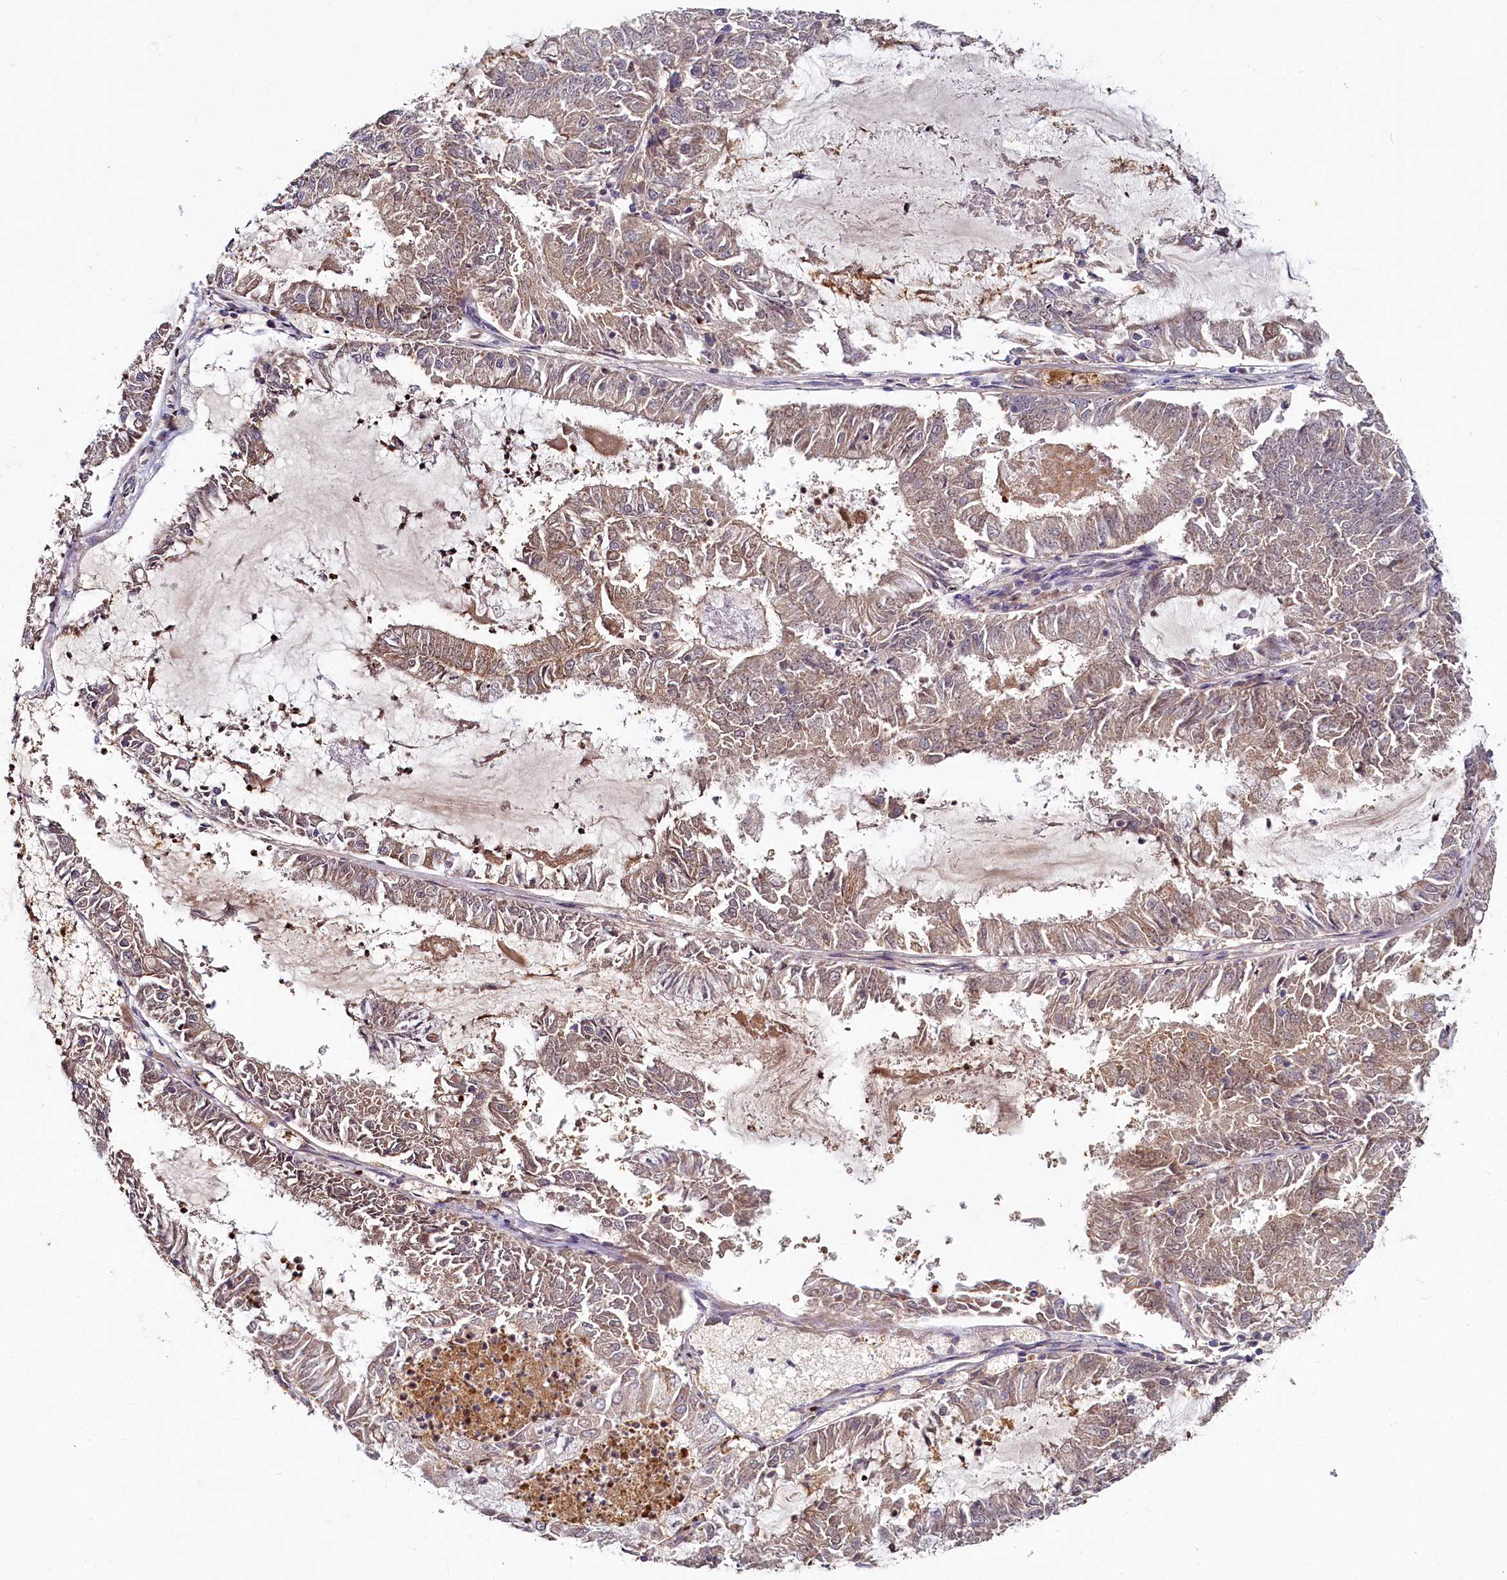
{"staining": {"intensity": "weak", "quantity": ">75%", "location": "cytoplasmic/membranous"}, "tissue": "endometrial cancer", "cell_type": "Tumor cells", "image_type": "cancer", "snomed": [{"axis": "morphology", "description": "Adenocarcinoma, NOS"}, {"axis": "topography", "description": "Endometrium"}], "caption": "Endometrial adenocarcinoma tissue exhibits weak cytoplasmic/membranous positivity in about >75% of tumor cells, visualized by immunohistochemistry.", "gene": "HERC3", "patient": {"sex": "female", "age": 57}}